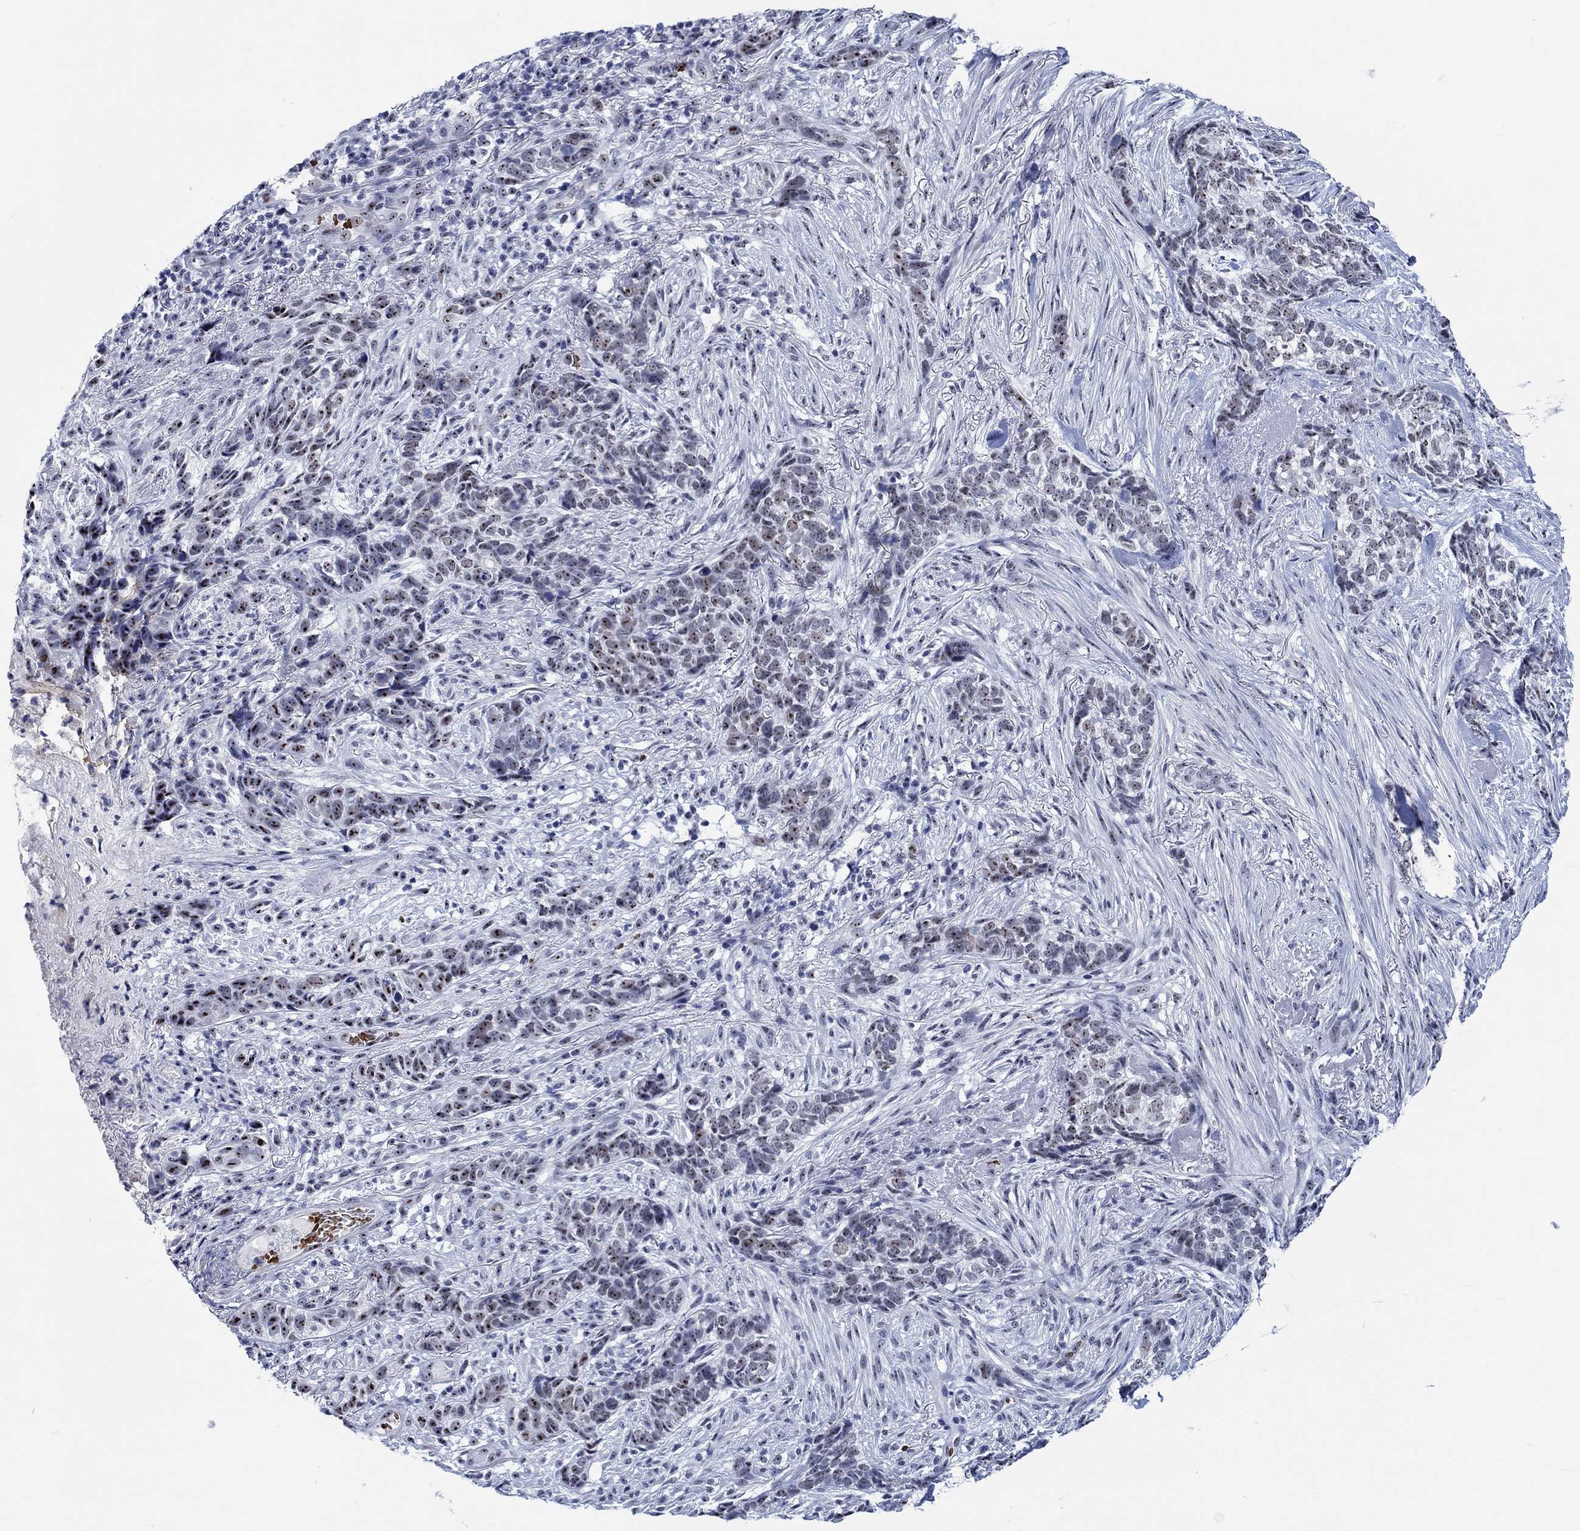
{"staining": {"intensity": "strong", "quantity": ">75%", "location": "nuclear"}, "tissue": "skin cancer", "cell_type": "Tumor cells", "image_type": "cancer", "snomed": [{"axis": "morphology", "description": "Basal cell carcinoma"}, {"axis": "topography", "description": "Skin"}], "caption": "Skin cancer (basal cell carcinoma) stained with a brown dye exhibits strong nuclear positive staining in about >75% of tumor cells.", "gene": "ZNF446", "patient": {"sex": "female", "age": 69}}